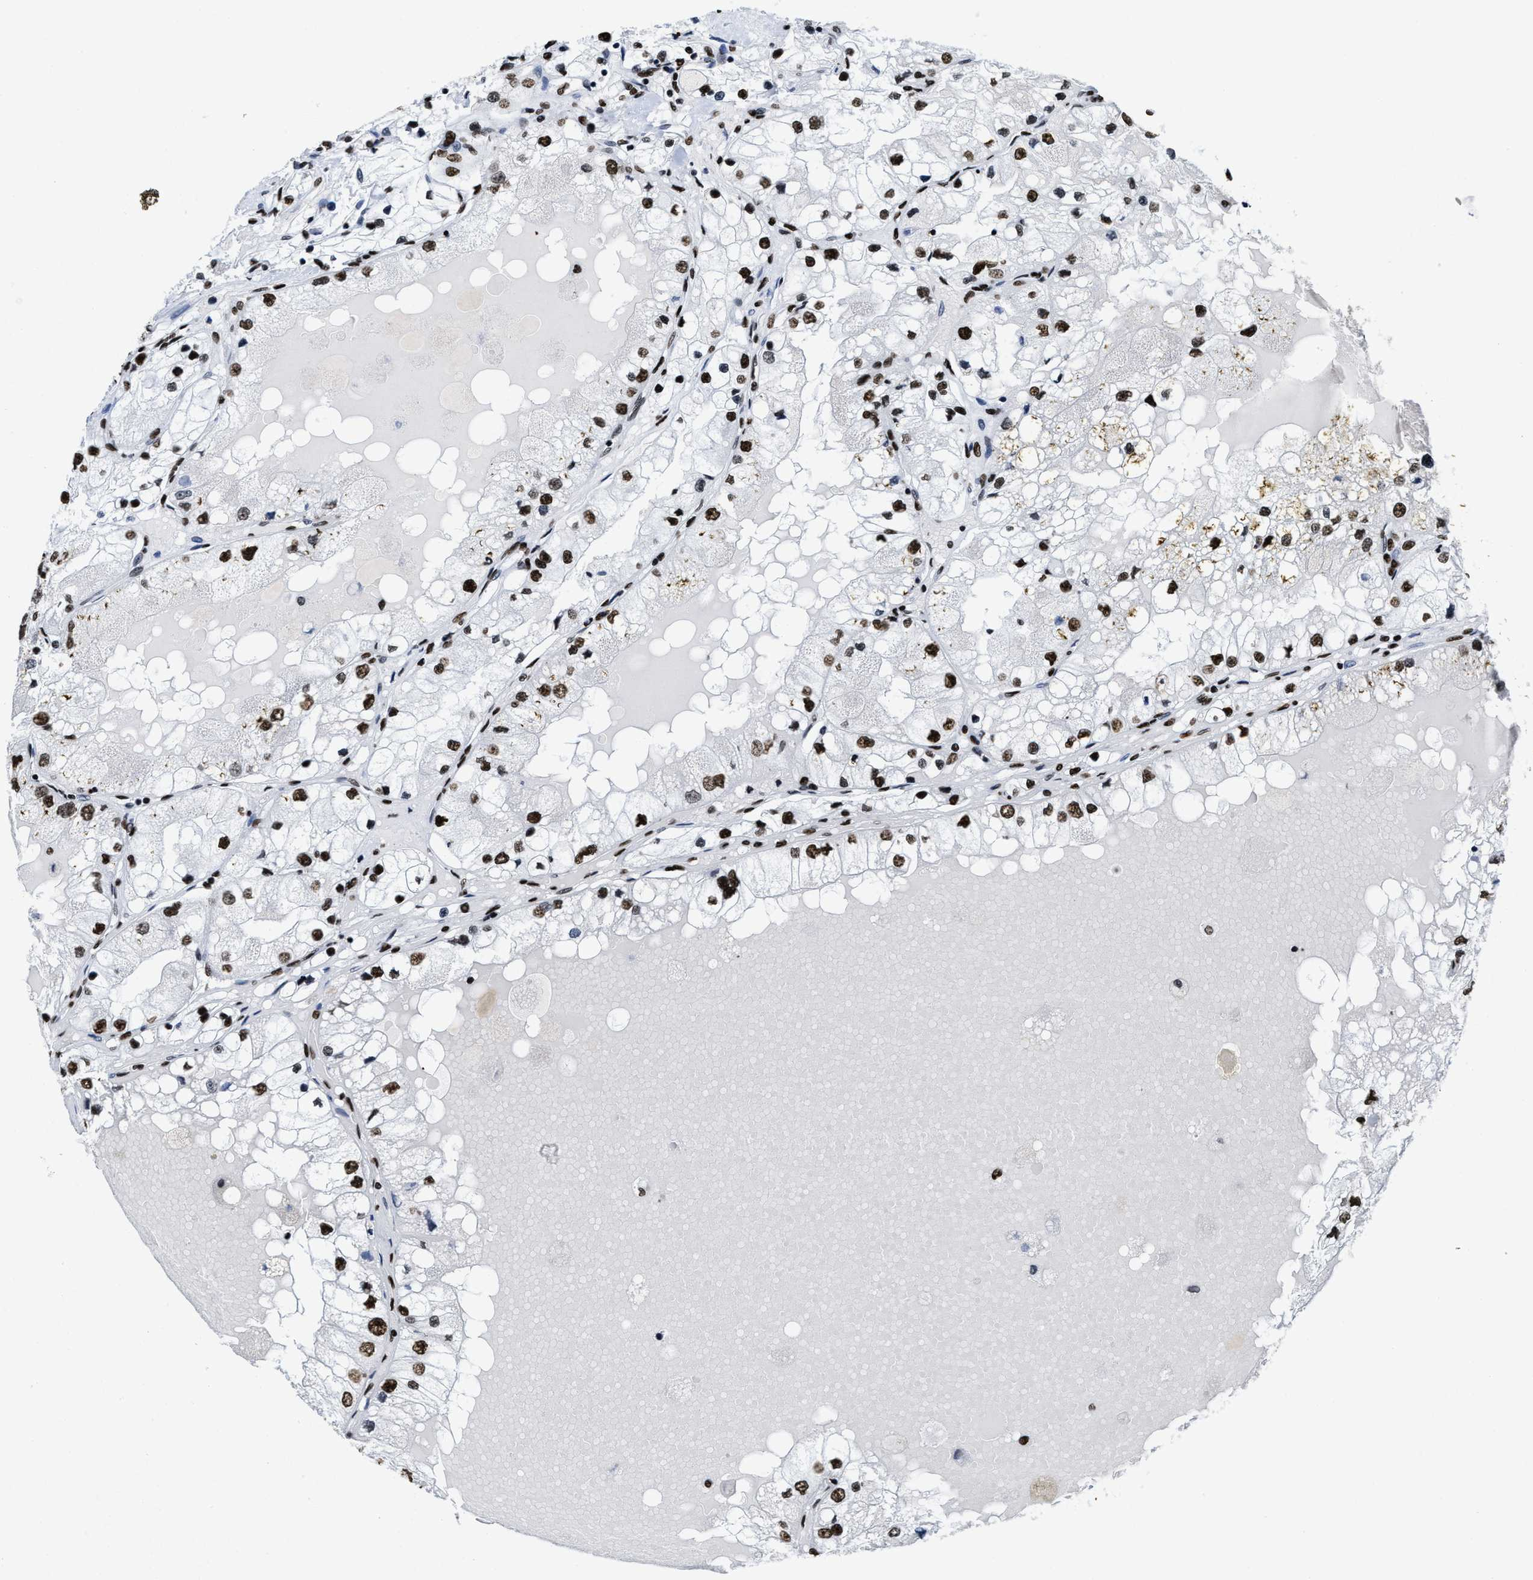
{"staining": {"intensity": "strong", "quantity": "25%-75%", "location": "nuclear"}, "tissue": "renal cancer", "cell_type": "Tumor cells", "image_type": "cancer", "snomed": [{"axis": "morphology", "description": "Adenocarcinoma, NOS"}, {"axis": "topography", "description": "Kidney"}], "caption": "Strong nuclear positivity is appreciated in approximately 25%-75% of tumor cells in adenocarcinoma (renal).", "gene": "SMARCC2", "patient": {"sex": "male", "age": 68}}